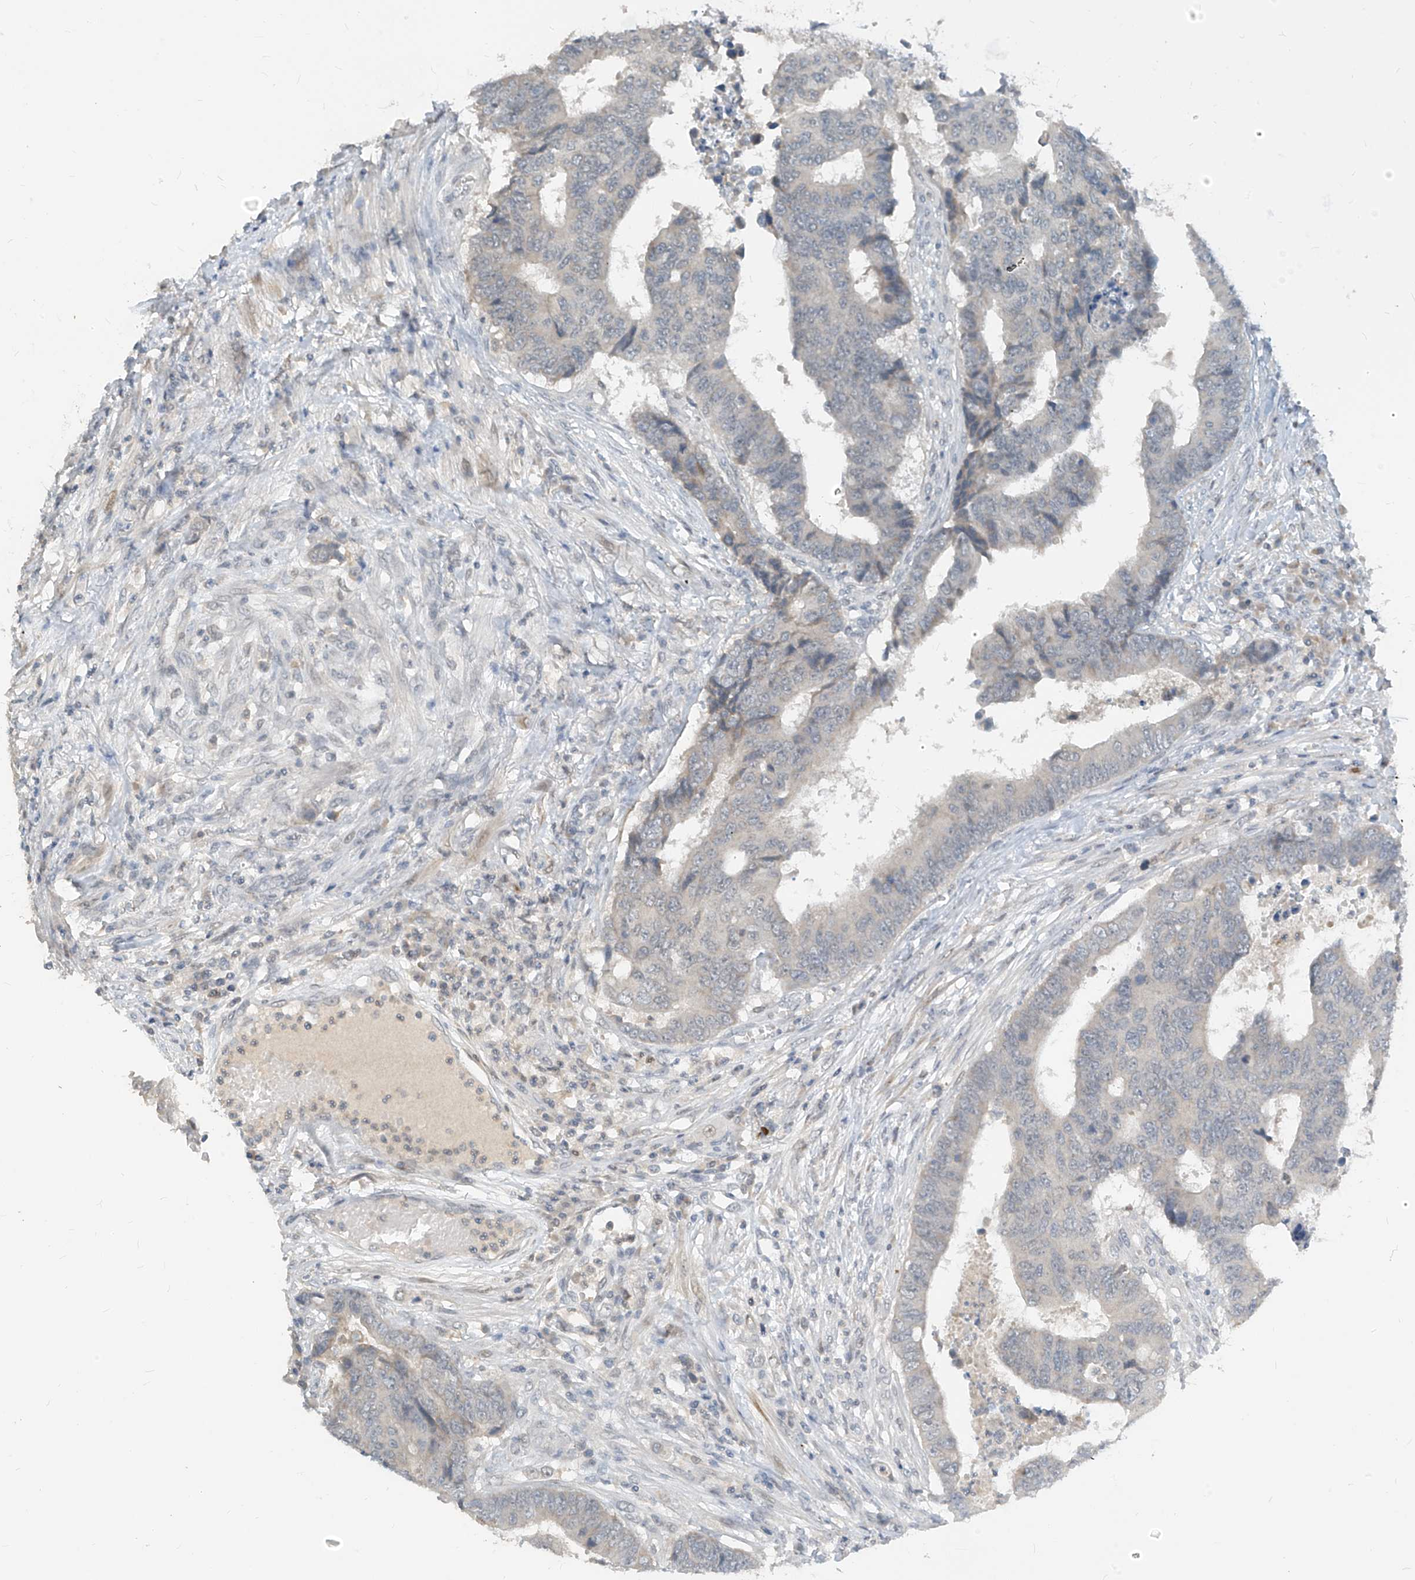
{"staining": {"intensity": "negative", "quantity": "none", "location": "none"}, "tissue": "colorectal cancer", "cell_type": "Tumor cells", "image_type": "cancer", "snomed": [{"axis": "morphology", "description": "Adenocarcinoma, NOS"}, {"axis": "topography", "description": "Rectum"}], "caption": "Immunohistochemistry (IHC) of colorectal adenocarcinoma demonstrates no positivity in tumor cells. (DAB (3,3'-diaminobenzidine) immunohistochemistry (IHC), high magnification).", "gene": "METAP1D", "patient": {"sex": "male", "age": 84}}